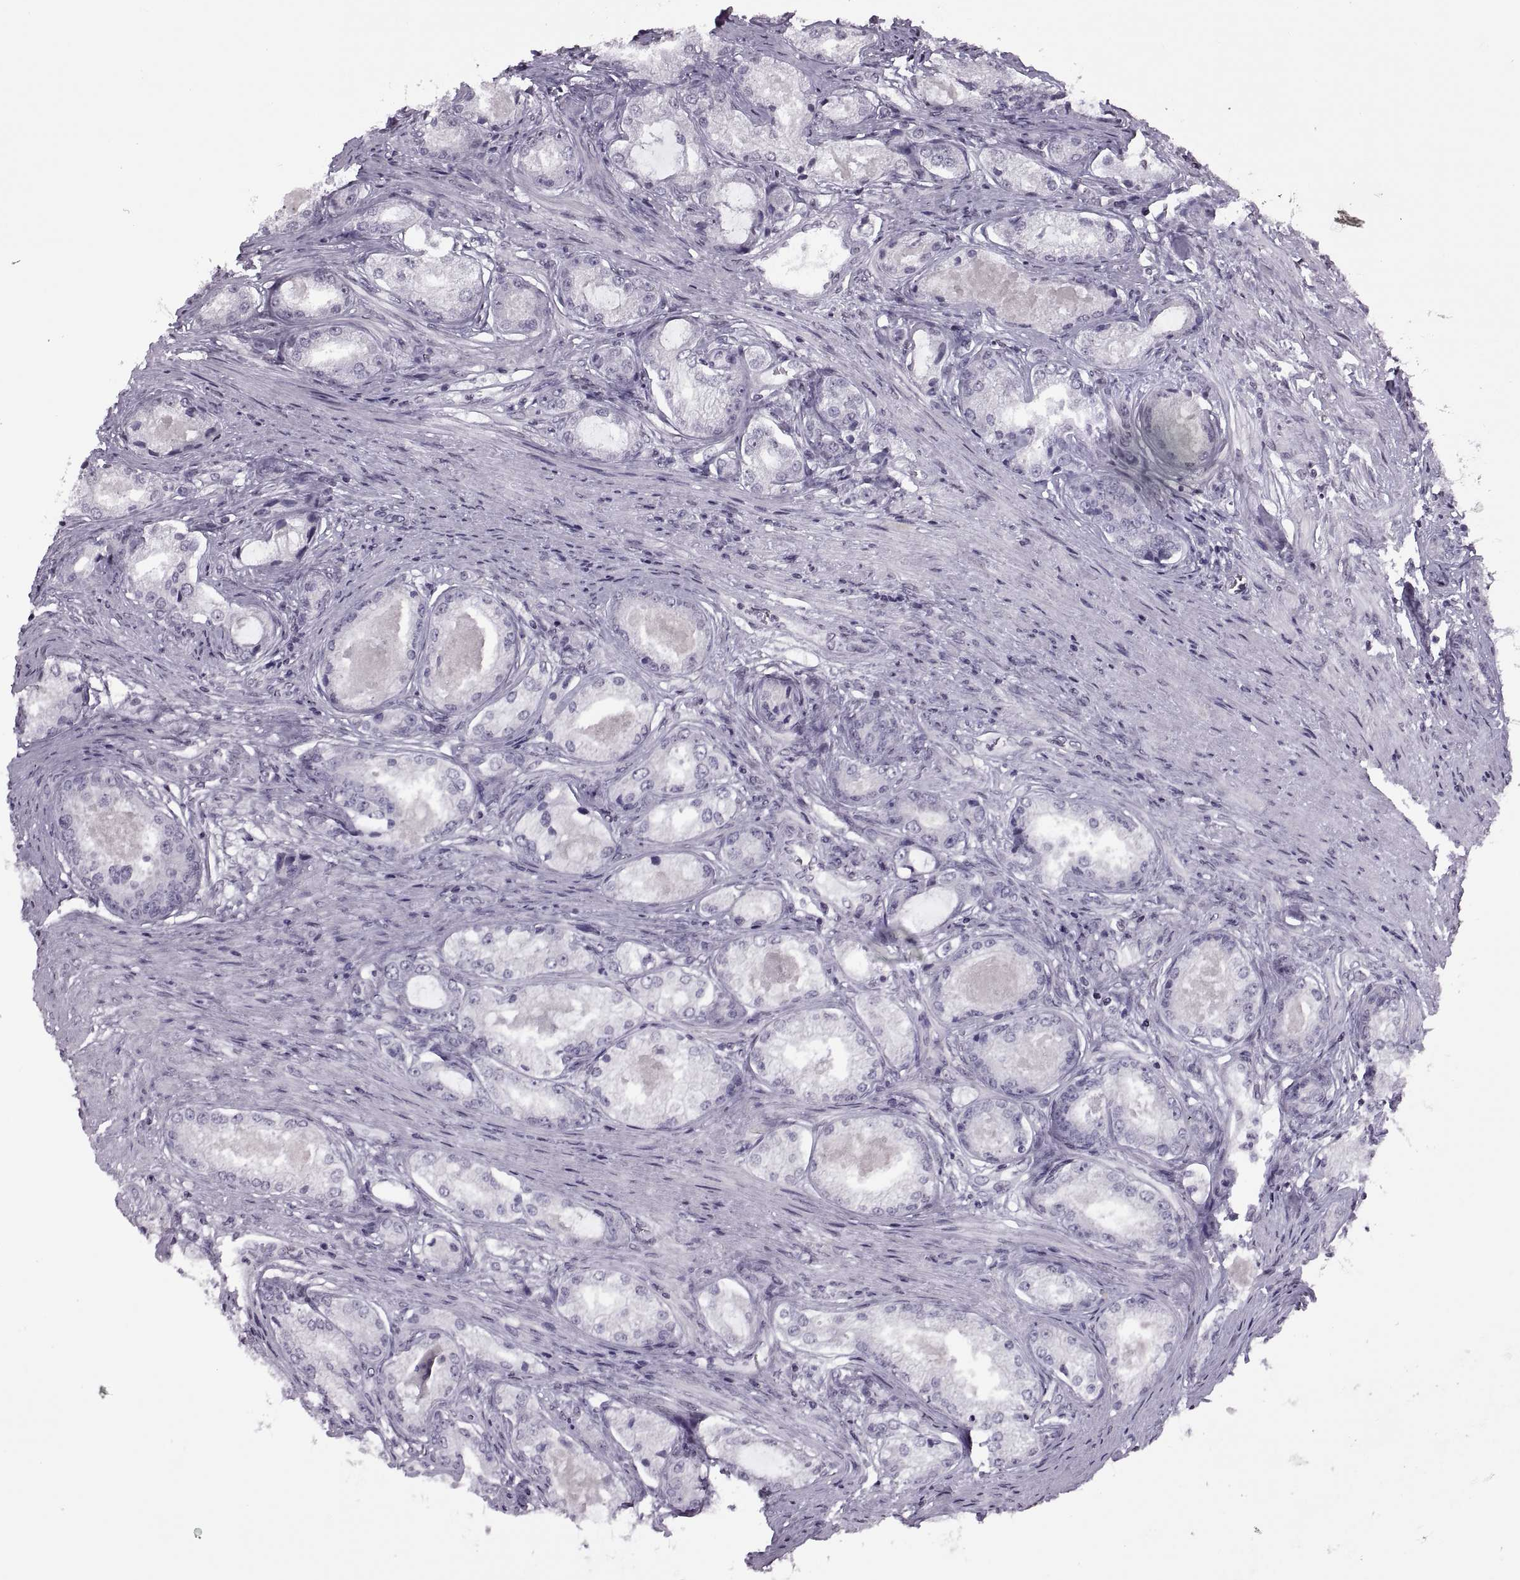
{"staining": {"intensity": "negative", "quantity": "none", "location": "none"}, "tissue": "prostate cancer", "cell_type": "Tumor cells", "image_type": "cancer", "snomed": [{"axis": "morphology", "description": "Adenocarcinoma, Low grade"}, {"axis": "topography", "description": "Prostate"}], "caption": "Image shows no significant protein staining in tumor cells of prostate cancer (adenocarcinoma (low-grade)).", "gene": "H1-8", "patient": {"sex": "male", "age": 68}}